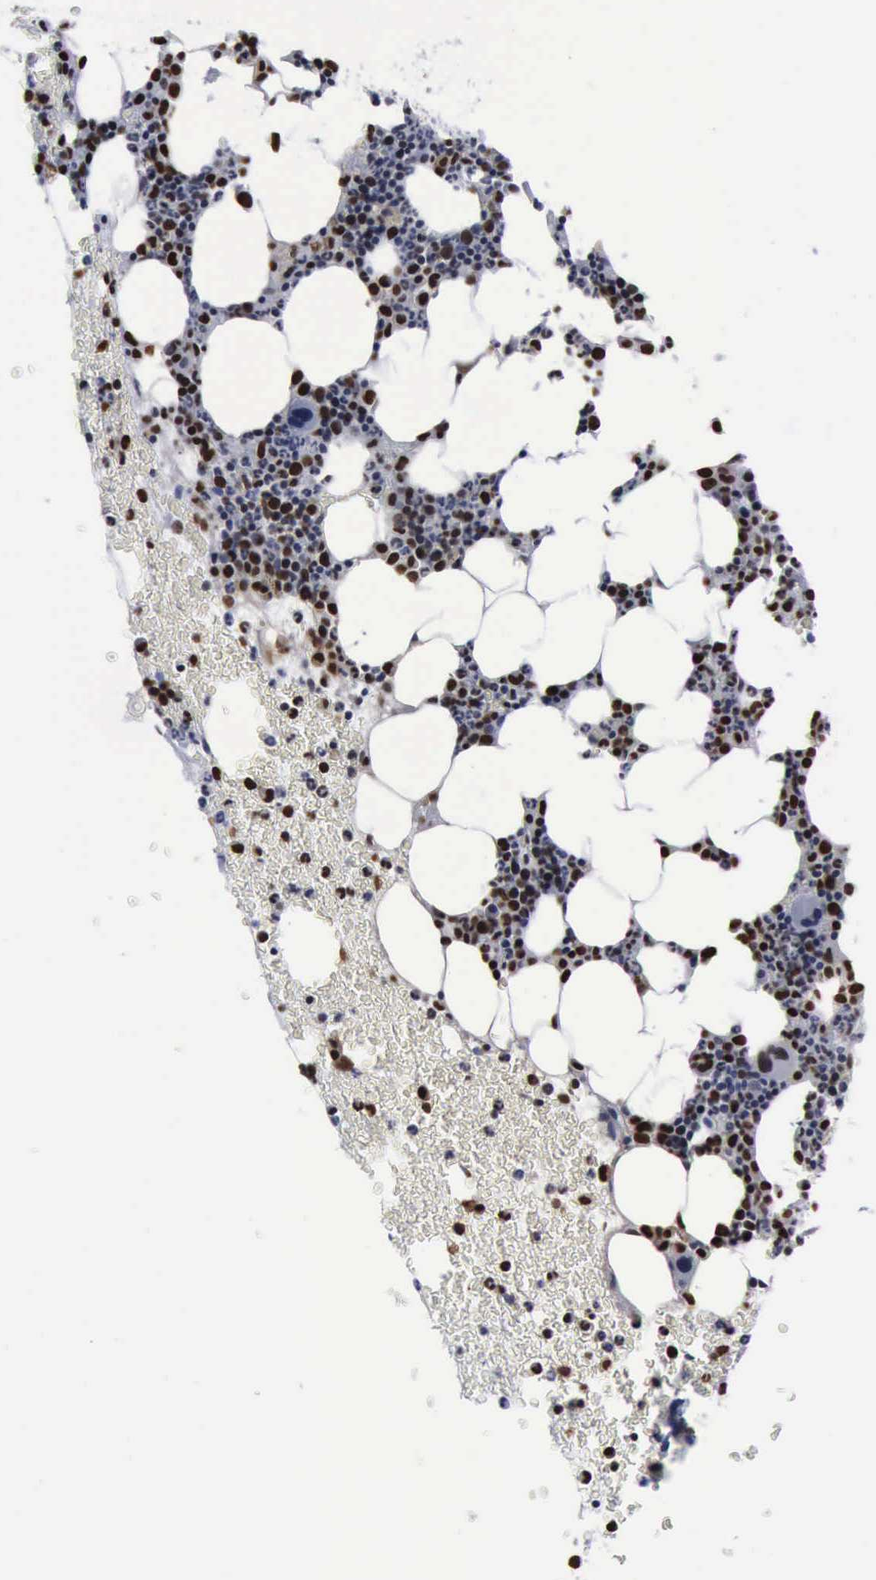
{"staining": {"intensity": "moderate", "quantity": "25%-75%", "location": "nuclear"}, "tissue": "bone marrow", "cell_type": "Hematopoietic cells", "image_type": "normal", "snomed": [{"axis": "morphology", "description": "Normal tissue, NOS"}, {"axis": "topography", "description": "Bone marrow"}], "caption": "Protein analysis of unremarkable bone marrow exhibits moderate nuclear positivity in approximately 25%-75% of hematopoietic cells.", "gene": "PCNA", "patient": {"sex": "female", "age": 53}}